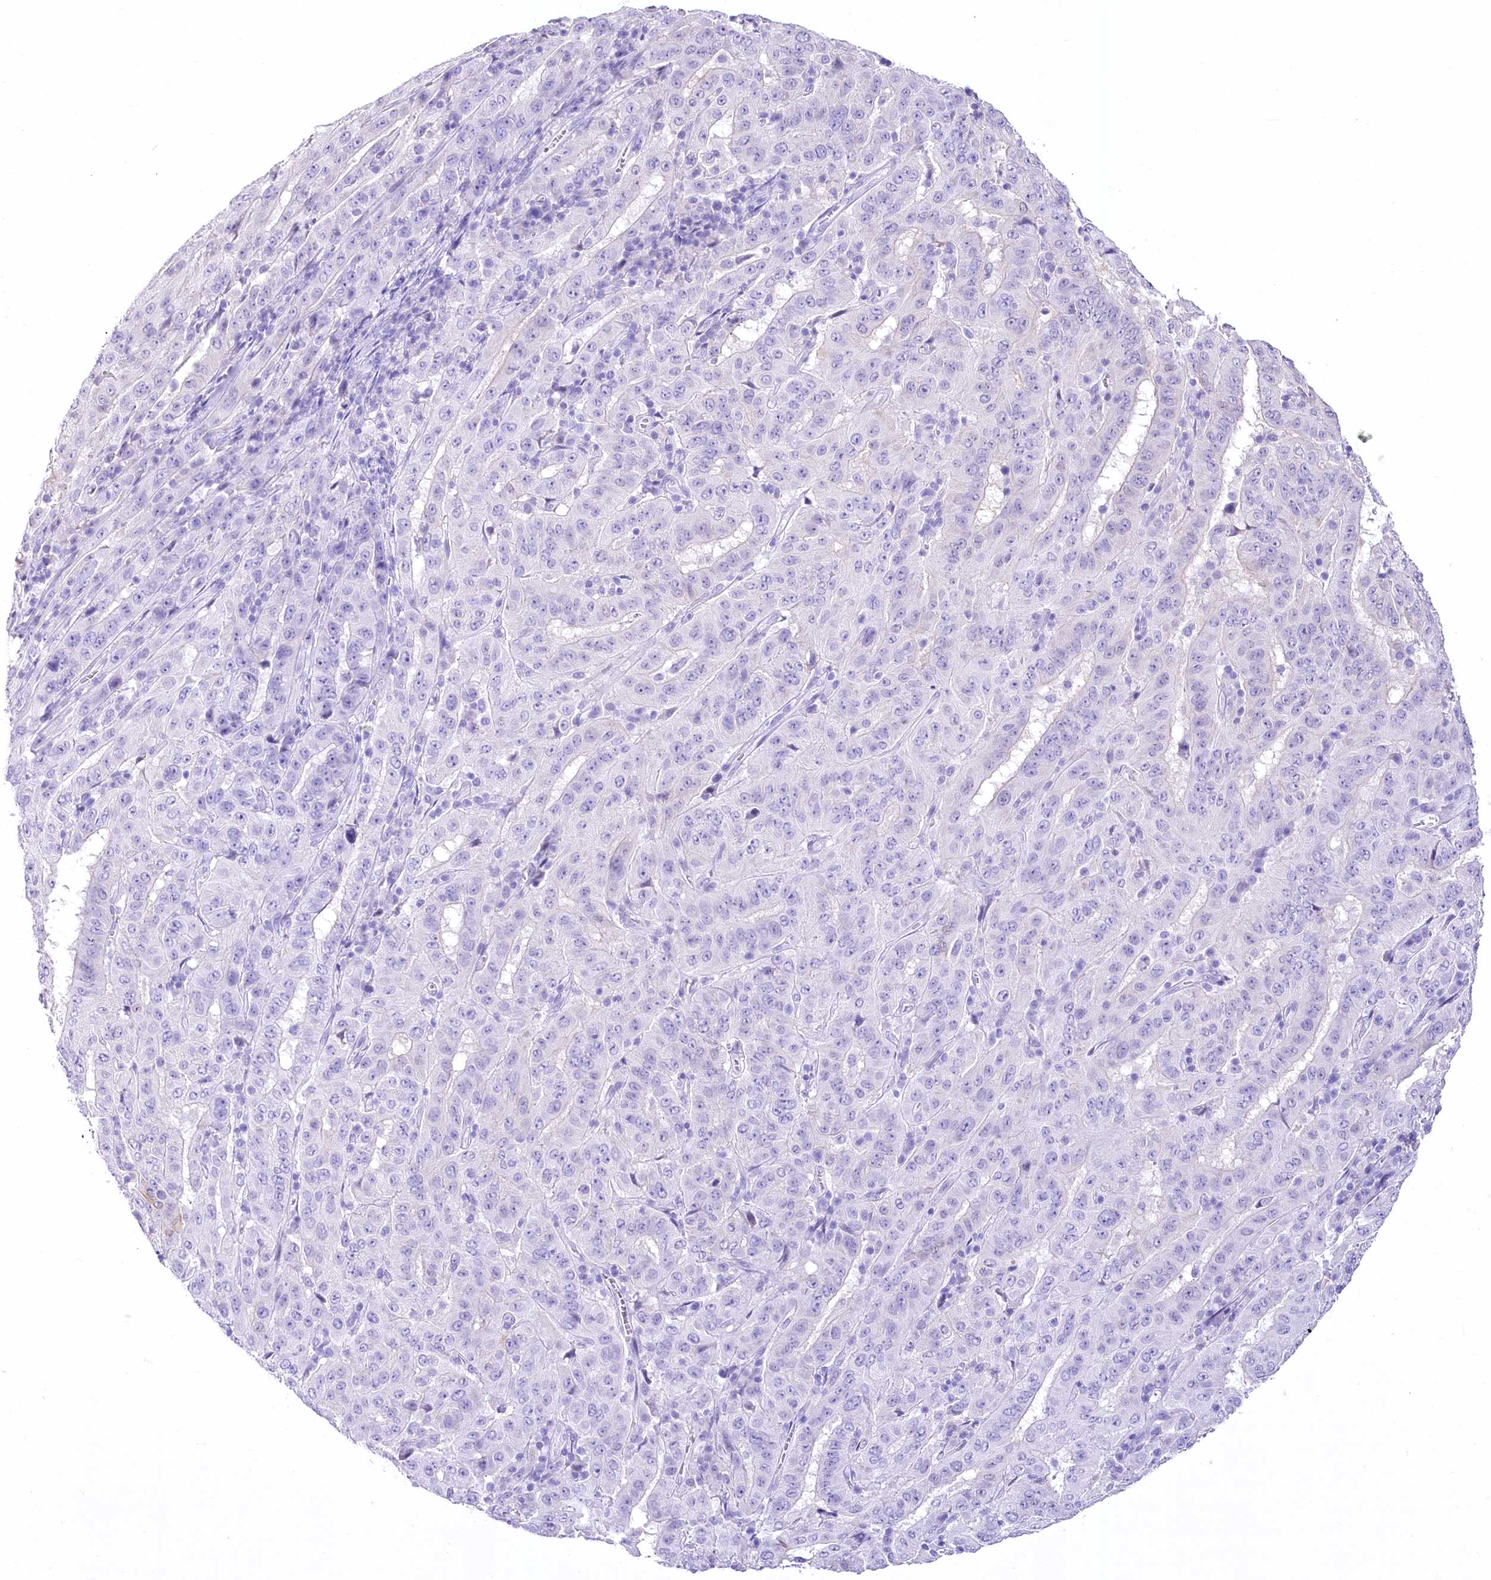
{"staining": {"intensity": "negative", "quantity": "none", "location": "none"}, "tissue": "pancreatic cancer", "cell_type": "Tumor cells", "image_type": "cancer", "snomed": [{"axis": "morphology", "description": "Adenocarcinoma, NOS"}, {"axis": "topography", "description": "Pancreas"}], "caption": "There is no significant positivity in tumor cells of adenocarcinoma (pancreatic).", "gene": "PBLD", "patient": {"sex": "male", "age": 63}}